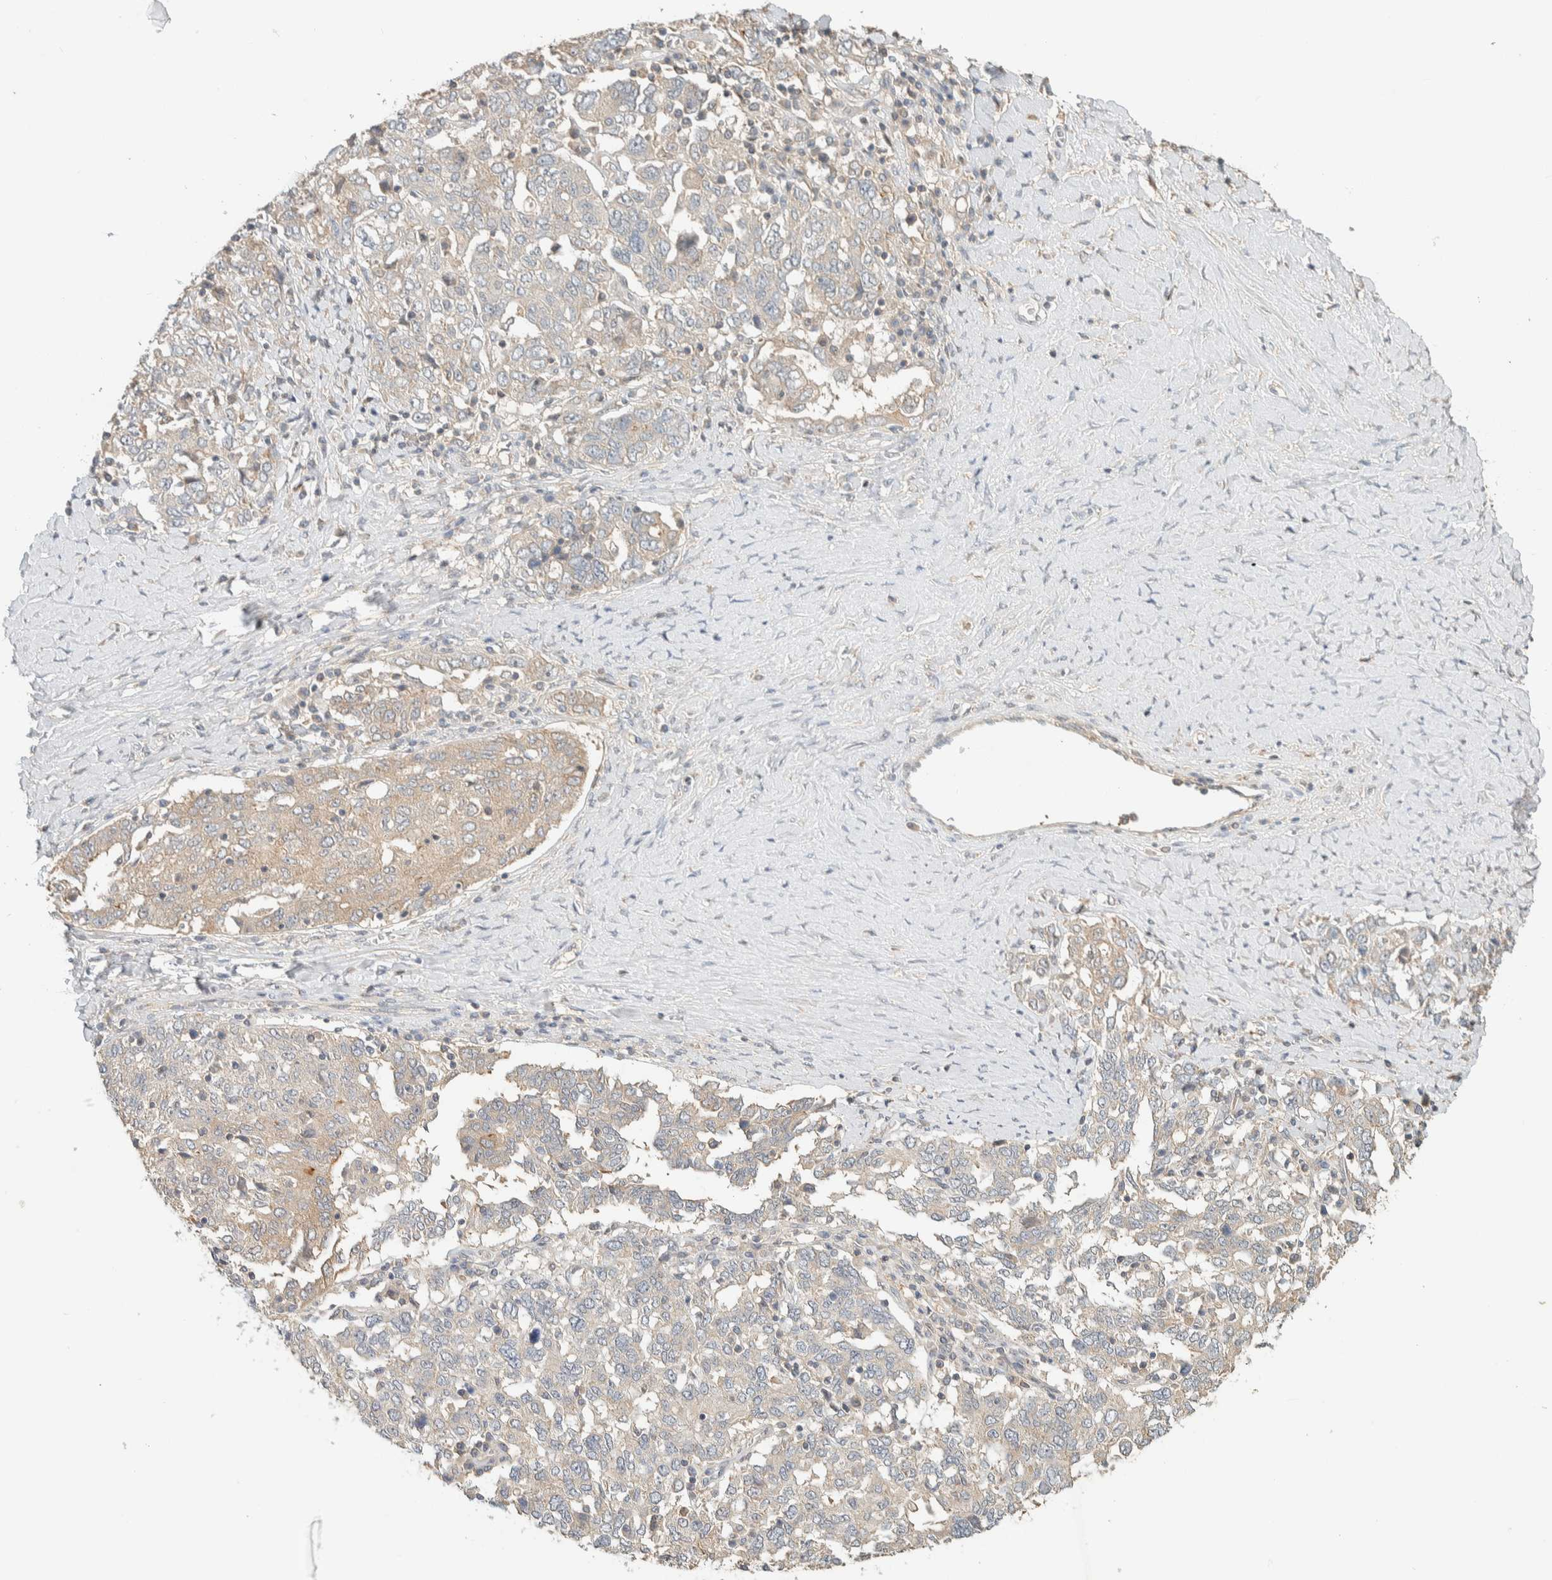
{"staining": {"intensity": "weak", "quantity": "<25%", "location": "cytoplasmic/membranous"}, "tissue": "ovarian cancer", "cell_type": "Tumor cells", "image_type": "cancer", "snomed": [{"axis": "morphology", "description": "Carcinoma, endometroid"}, {"axis": "topography", "description": "Ovary"}], "caption": "This is a photomicrograph of immunohistochemistry (IHC) staining of ovarian cancer (endometroid carcinoma), which shows no positivity in tumor cells.", "gene": "RAB11FIP1", "patient": {"sex": "female", "age": 62}}